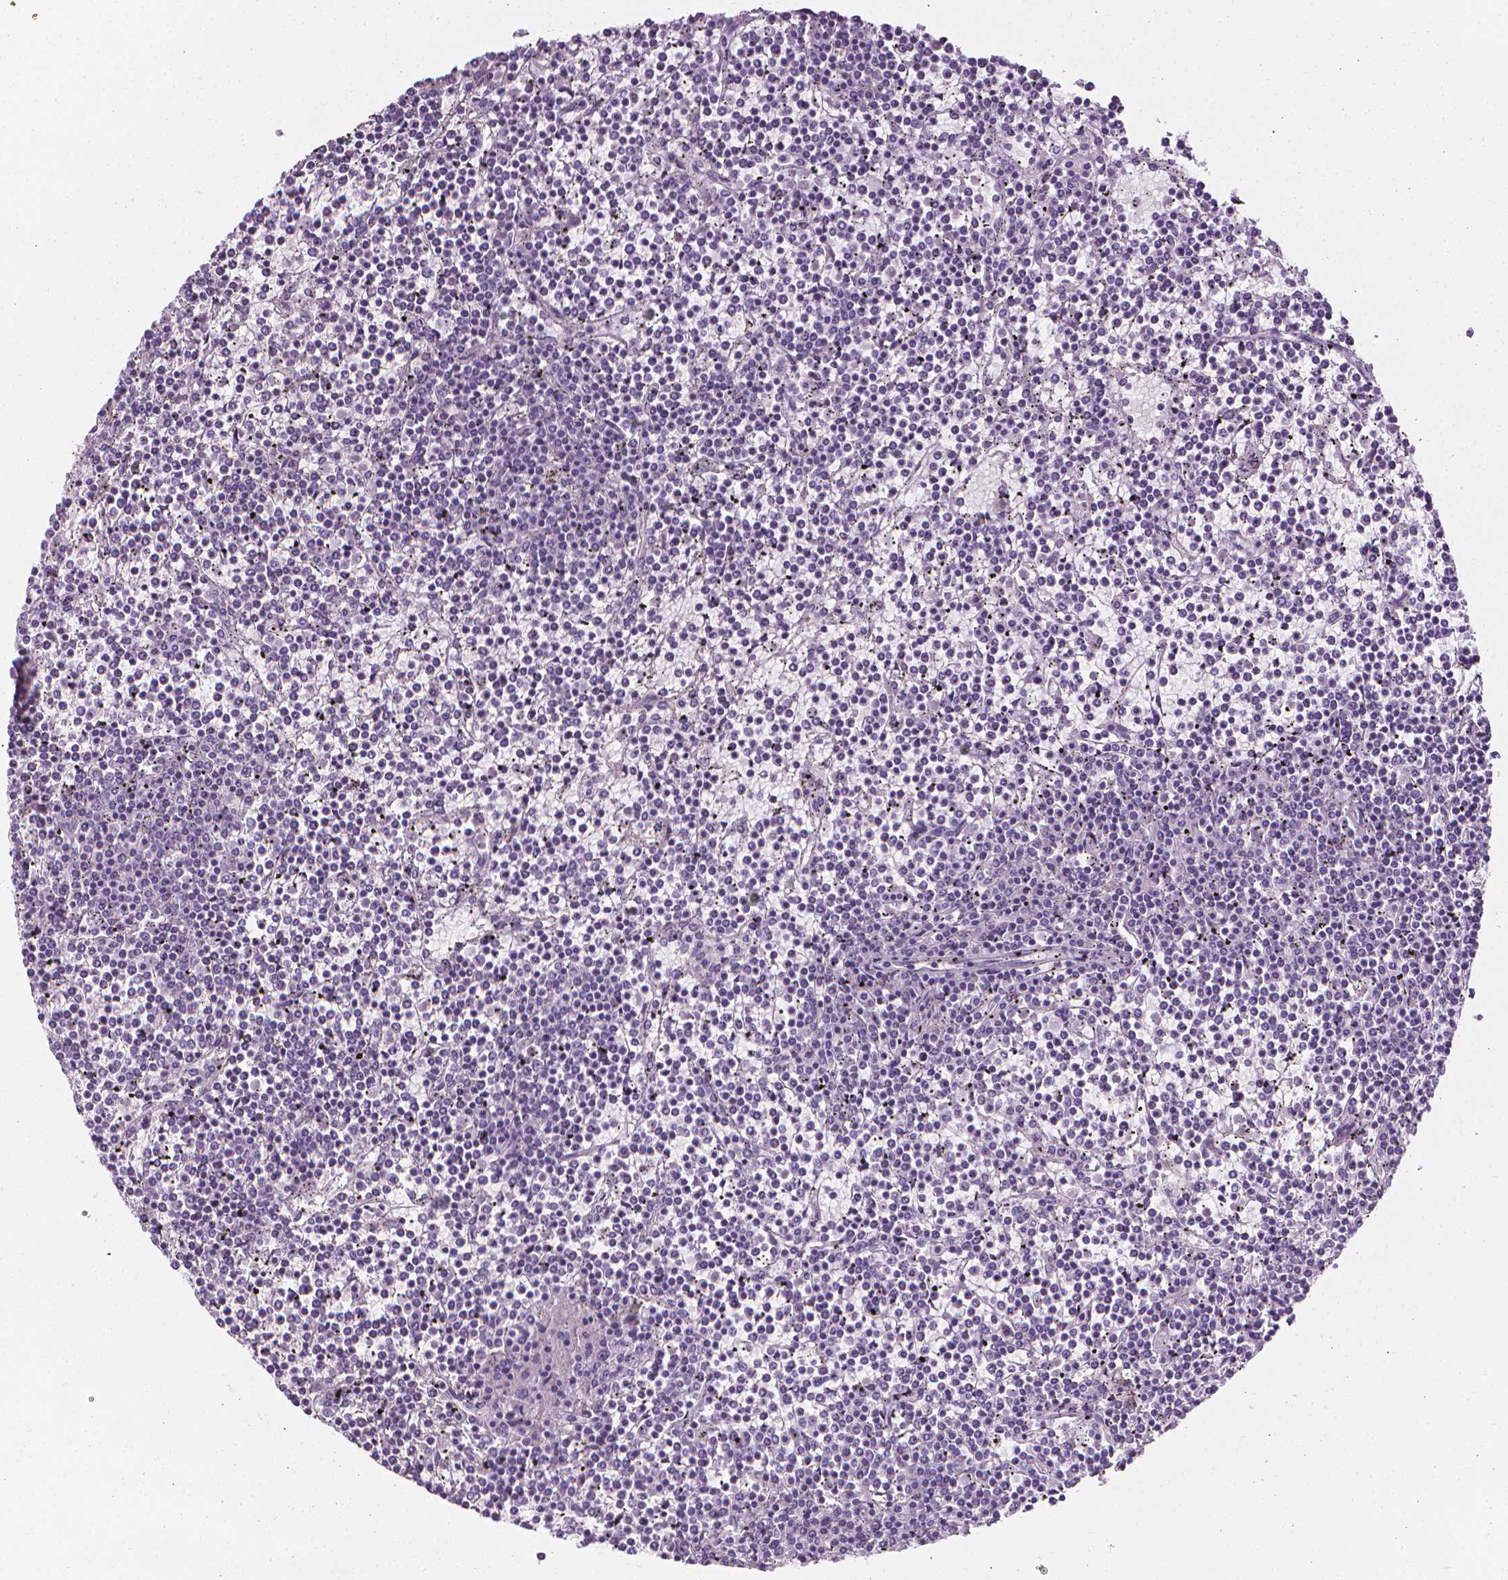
{"staining": {"intensity": "negative", "quantity": "none", "location": "none"}, "tissue": "lymphoma", "cell_type": "Tumor cells", "image_type": "cancer", "snomed": [{"axis": "morphology", "description": "Malignant lymphoma, non-Hodgkin's type, Low grade"}, {"axis": "topography", "description": "Spleen"}], "caption": "An immunohistochemistry image of low-grade malignant lymphoma, non-Hodgkin's type is shown. There is no staining in tumor cells of low-grade malignant lymphoma, non-Hodgkin's type. (Stains: DAB immunohistochemistry with hematoxylin counter stain, Microscopy: brightfield microscopy at high magnification).", "gene": "DCAF8L1", "patient": {"sex": "female", "age": 19}}